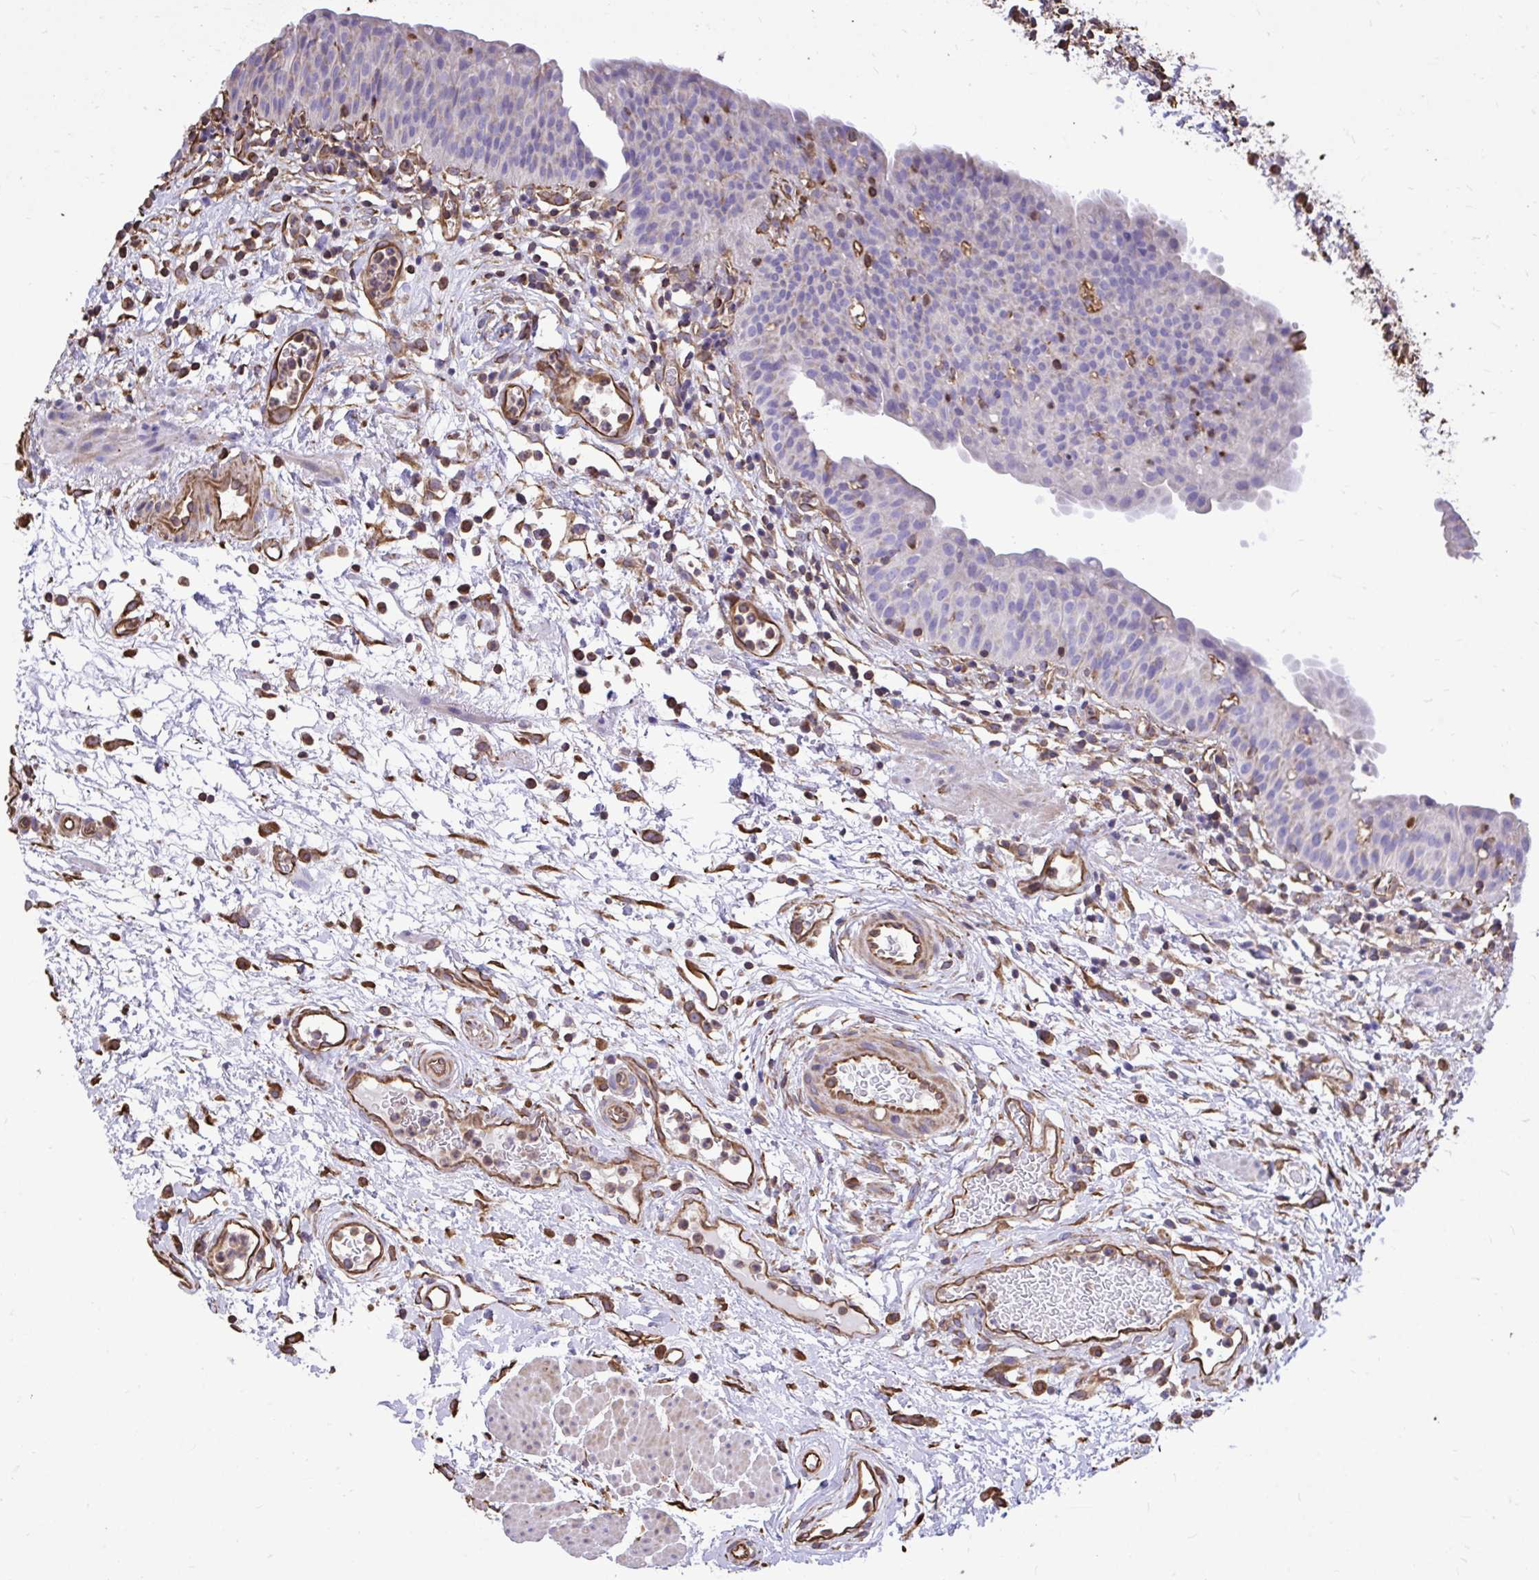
{"staining": {"intensity": "negative", "quantity": "none", "location": "none"}, "tissue": "urinary bladder", "cell_type": "Urothelial cells", "image_type": "normal", "snomed": [{"axis": "morphology", "description": "Normal tissue, NOS"}, {"axis": "morphology", "description": "Inflammation, NOS"}, {"axis": "topography", "description": "Urinary bladder"}], "caption": "Immunohistochemistry micrograph of unremarkable urinary bladder: urinary bladder stained with DAB displays no significant protein staining in urothelial cells.", "gene": "RNF103", "patient": {"sex": "male", "age": 57}}